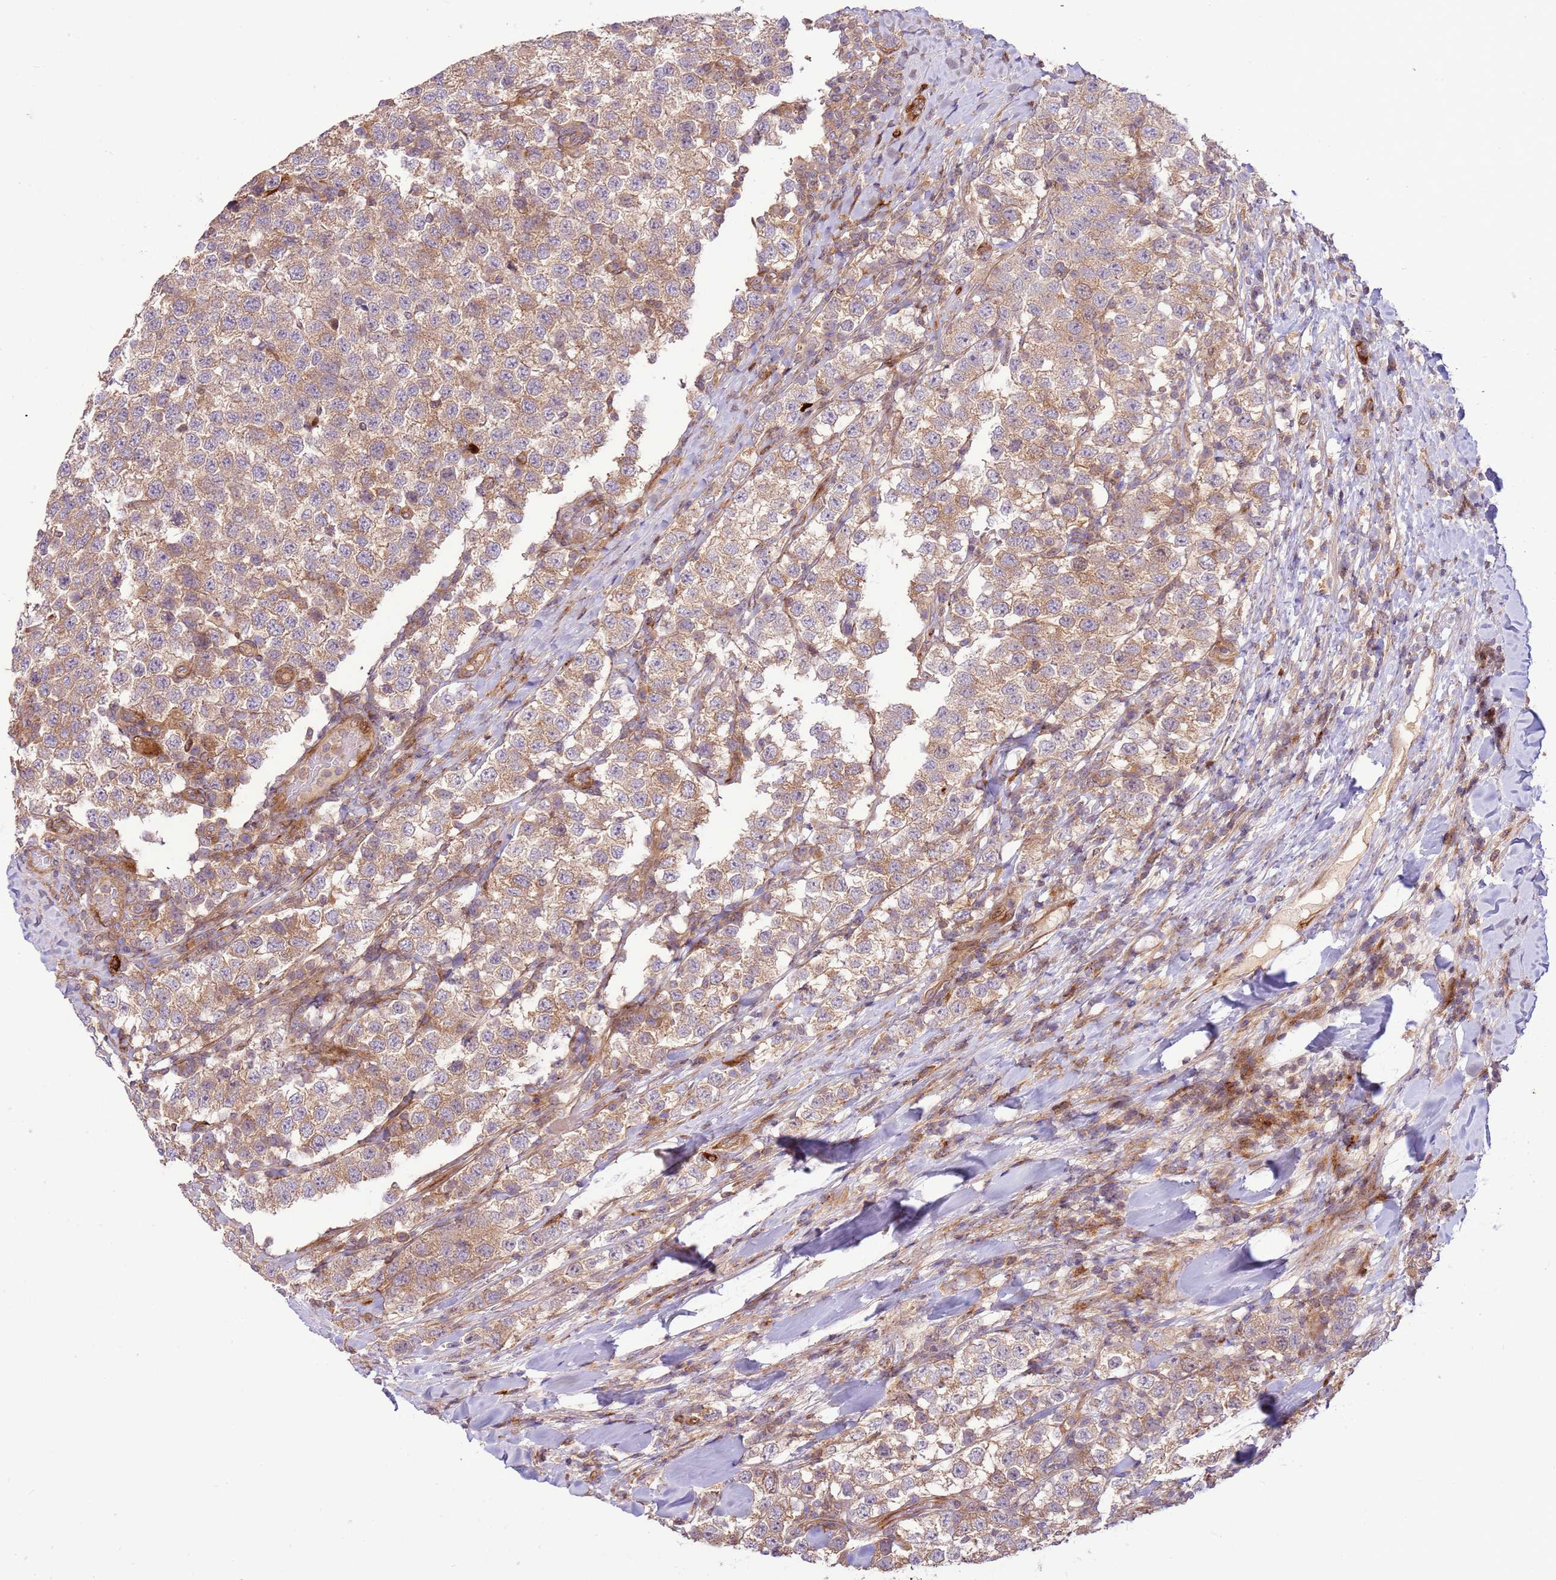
{"staining": {"intensity": "weak", "quantity": ">75%", "location": "cytoplasmic/membranous"}, "tissue": "testis cancer", "cell_type": "Tumor cells", "image_type": "cancer", "snomed": [{"axis": "morphology", "description": "Seminoma, NOS"}, {"axis": "topography", "description": "Testis"}], "caption": "A histopathology image of testis seminoma stained for a protein exhibits weak cytoplasmic/membranous brown staining in tumor cells.", "gene": "ZNF624", "patient": {"sex": "male", "age": 34}}